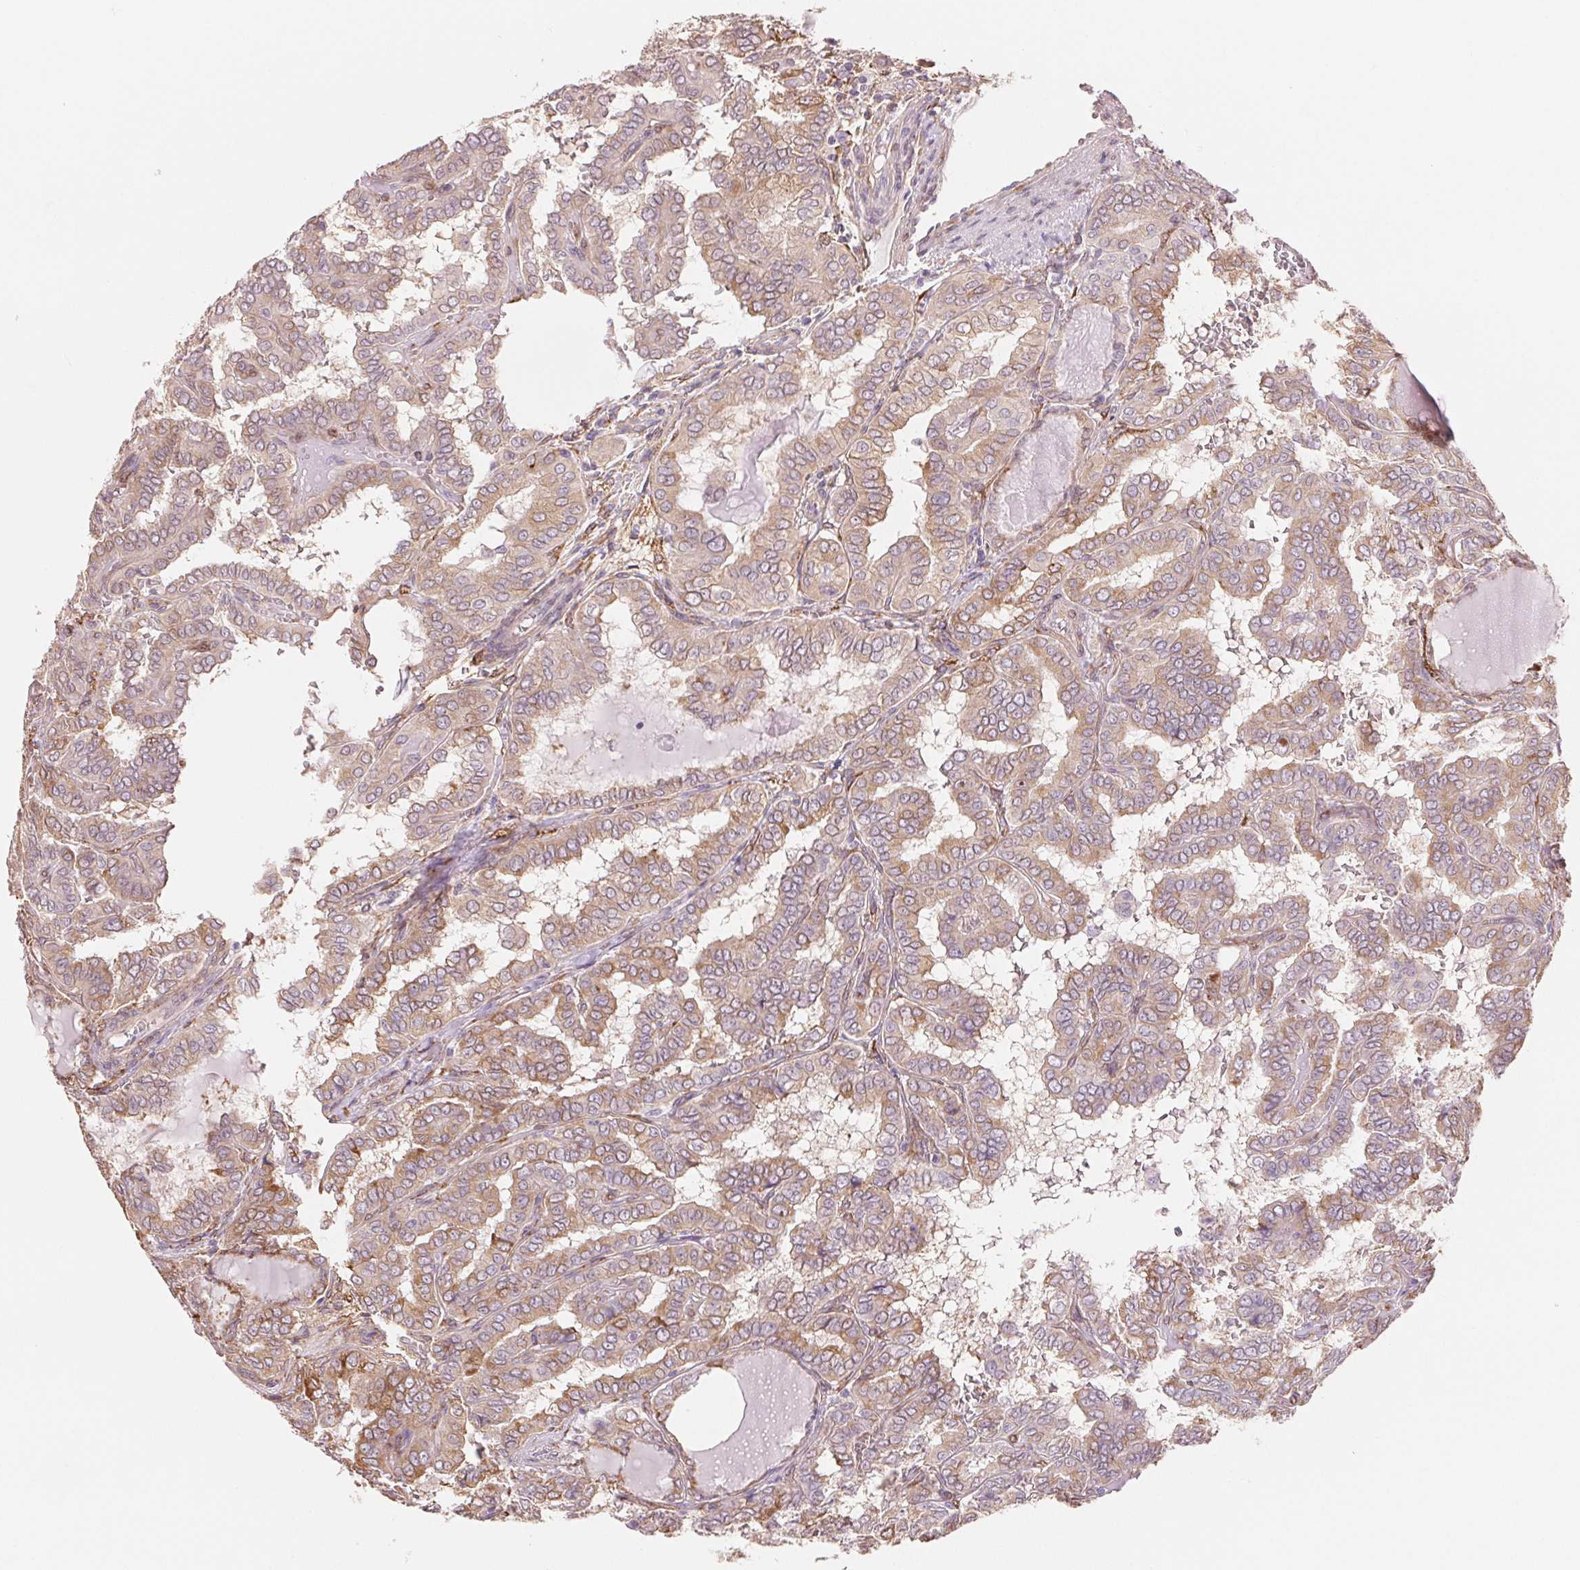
{"staining": {"intensity": "weak", "quantity": ">75%", "location": "cytoplasmic/membranous"}, "tissue": "thyroid cancer", "cell_type": "Tumor cells", "image_type": "cancer", "snomed": [{"axis": "morphology", "description": "Papillary adenocarcinoma, NOS"}, {"axis": "topography", "description": "Thyroid gland"}], "caption": "This photomicrograph shows immunohistochemistry staining of human papillary adenocarcinoma (thyroid), with low weak cytoplasmic/membranous expression in approximately >75% of tumor cells.", "gene": "FKBP10", "patient": {"sex": "female", "age": 46}}